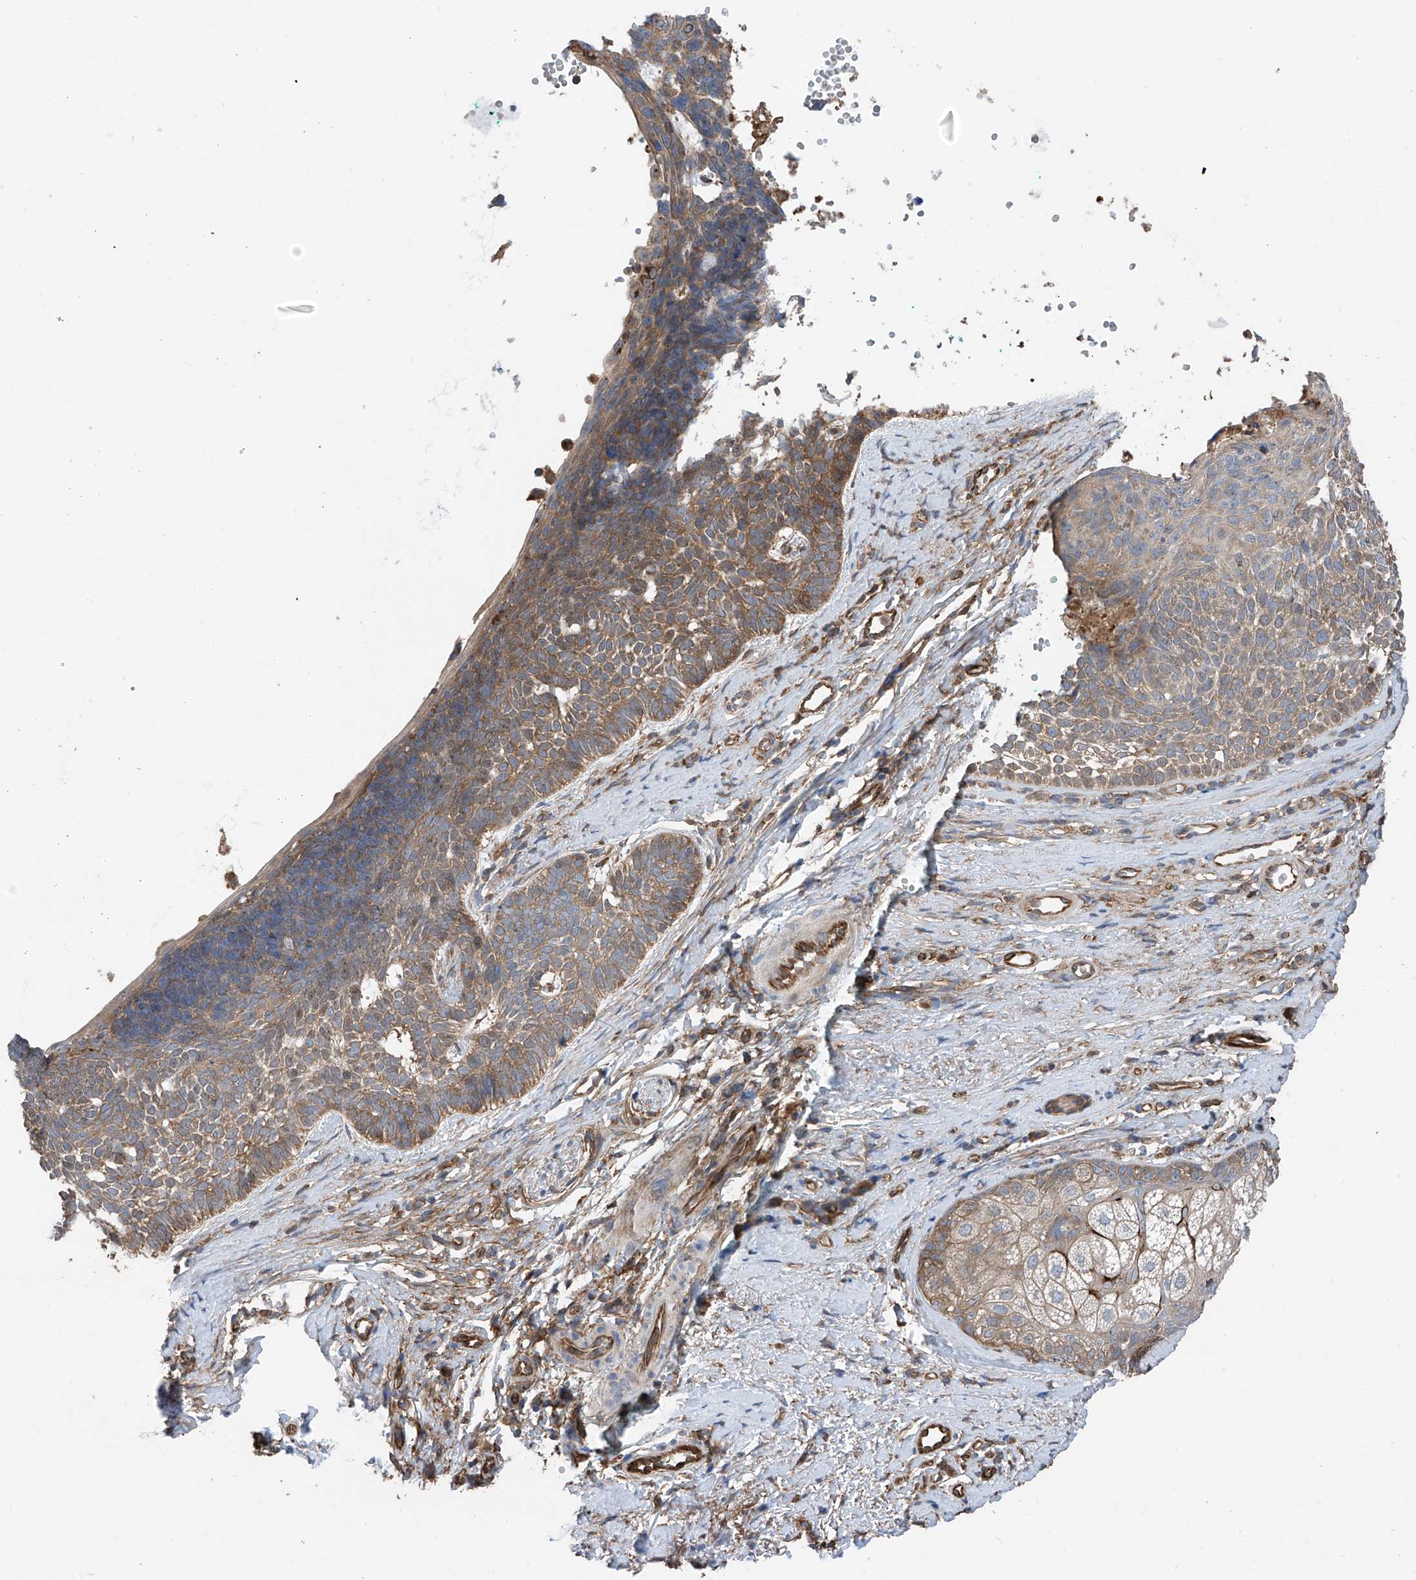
{"staining": {"intensity": "moderate", "quantity": "25%-75%", "location": "cytoplasmic/membranous"}, "tissue": "skin cancer", "cell_type": "Tumor cells", "image_type": "cancer", "snomed": [{"axis": "morphology", "description": "Basal cell carcinoma"}, {"axis": "topography", "description": "Skin"}], "caption": "Protein staining reveals moderate cytoplasmic/membranous staining in about 25%-75% of tumor cells in skin cancer.", "gene": "CHPF", "patient": {"sex": "female", "age": 81}}